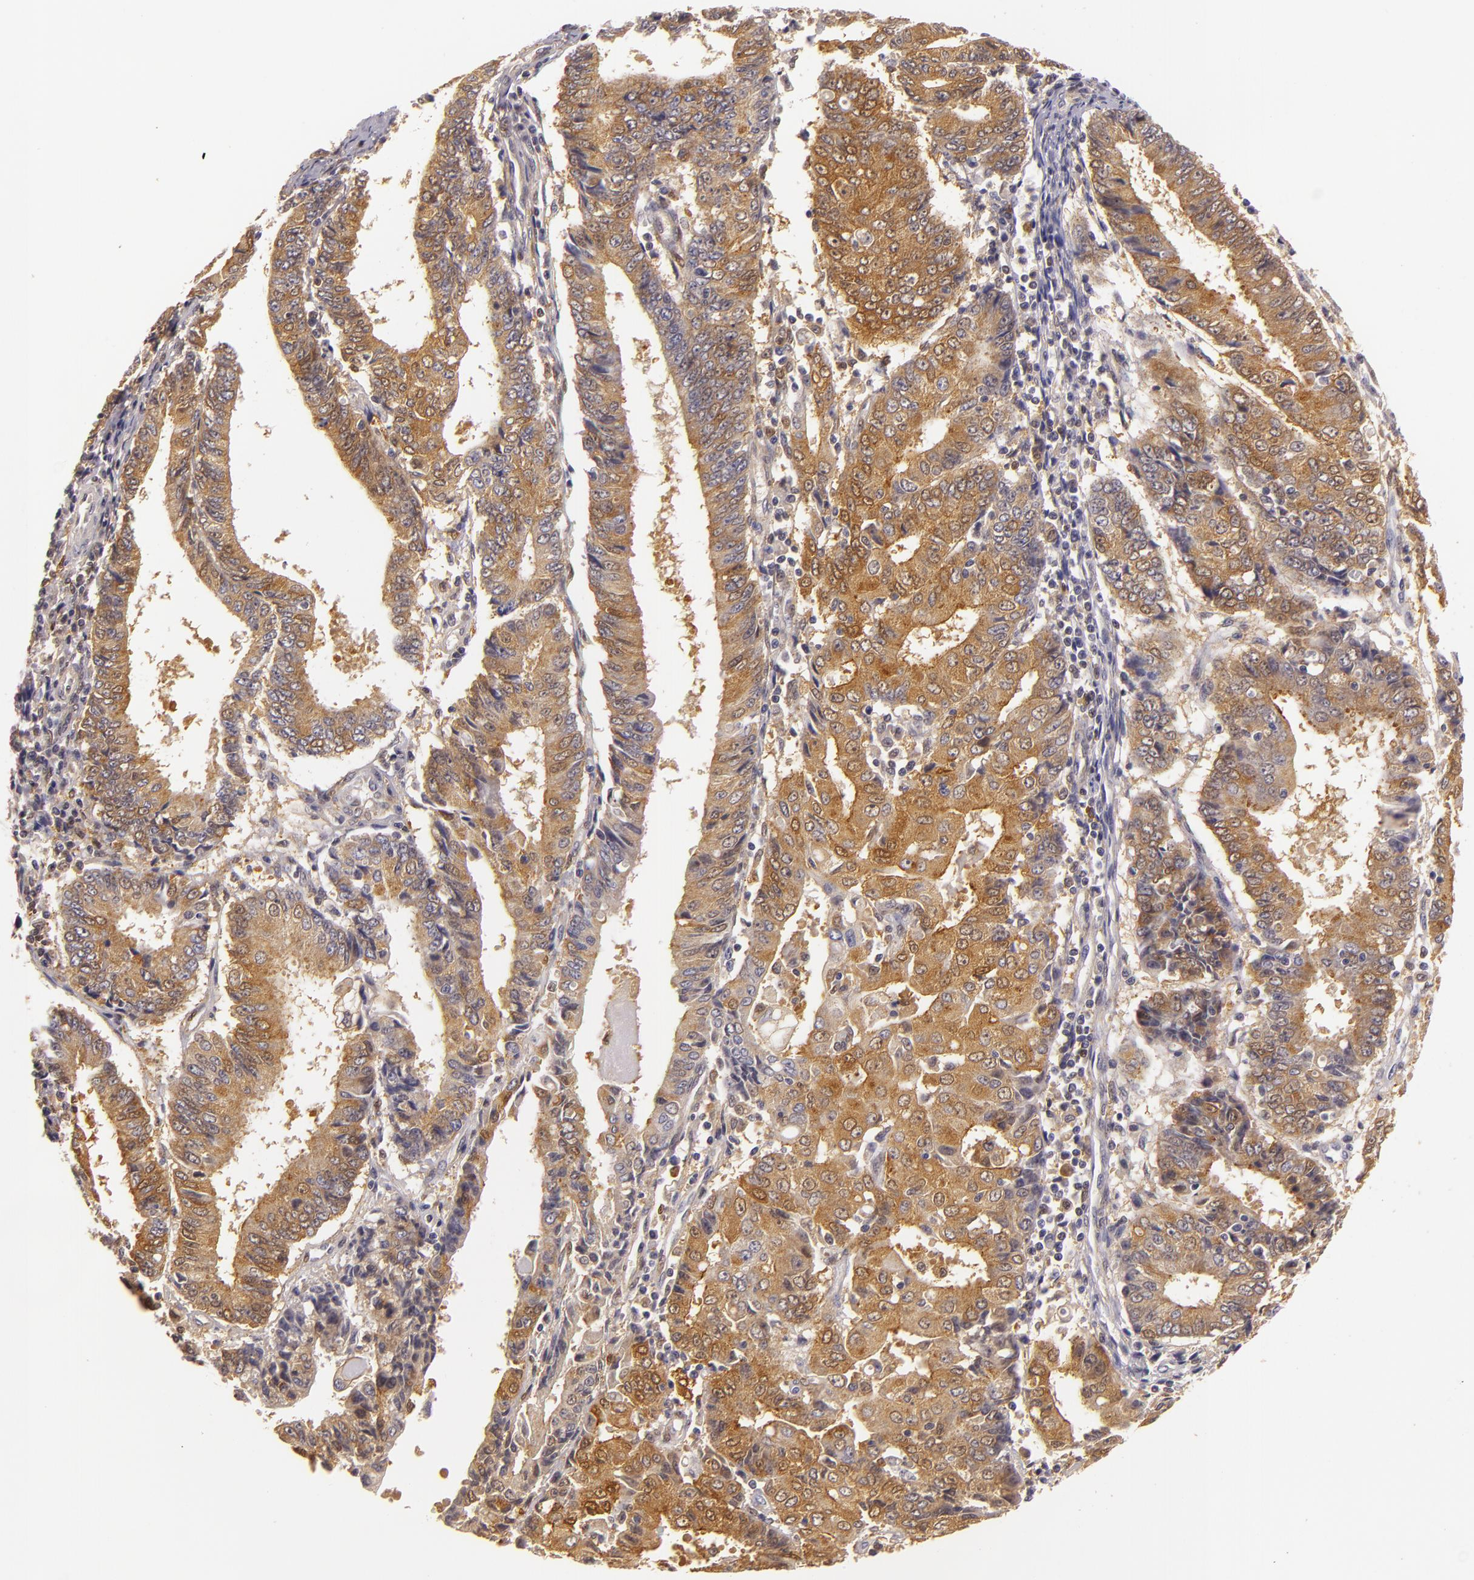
{"staining": {"intensity": "strong", "quantity": ">75%", "location": "nuclear"}, "tissue": "endometrial cancer", "cell_type": "Tumor cells", "image_type": "cancer", "snomed": [{"axis": "morphology", "description": "Adenocarcinoma, NOS"}, {"axis": "topography", "description": "Endometrium"}], "caption": "A brown stain shows strong nuclear staining of a protein in human adenocarcinoma (endometrial) tumor cells.", "gene": "TOM1", "patient": {"sex": "female", "age": 75}}